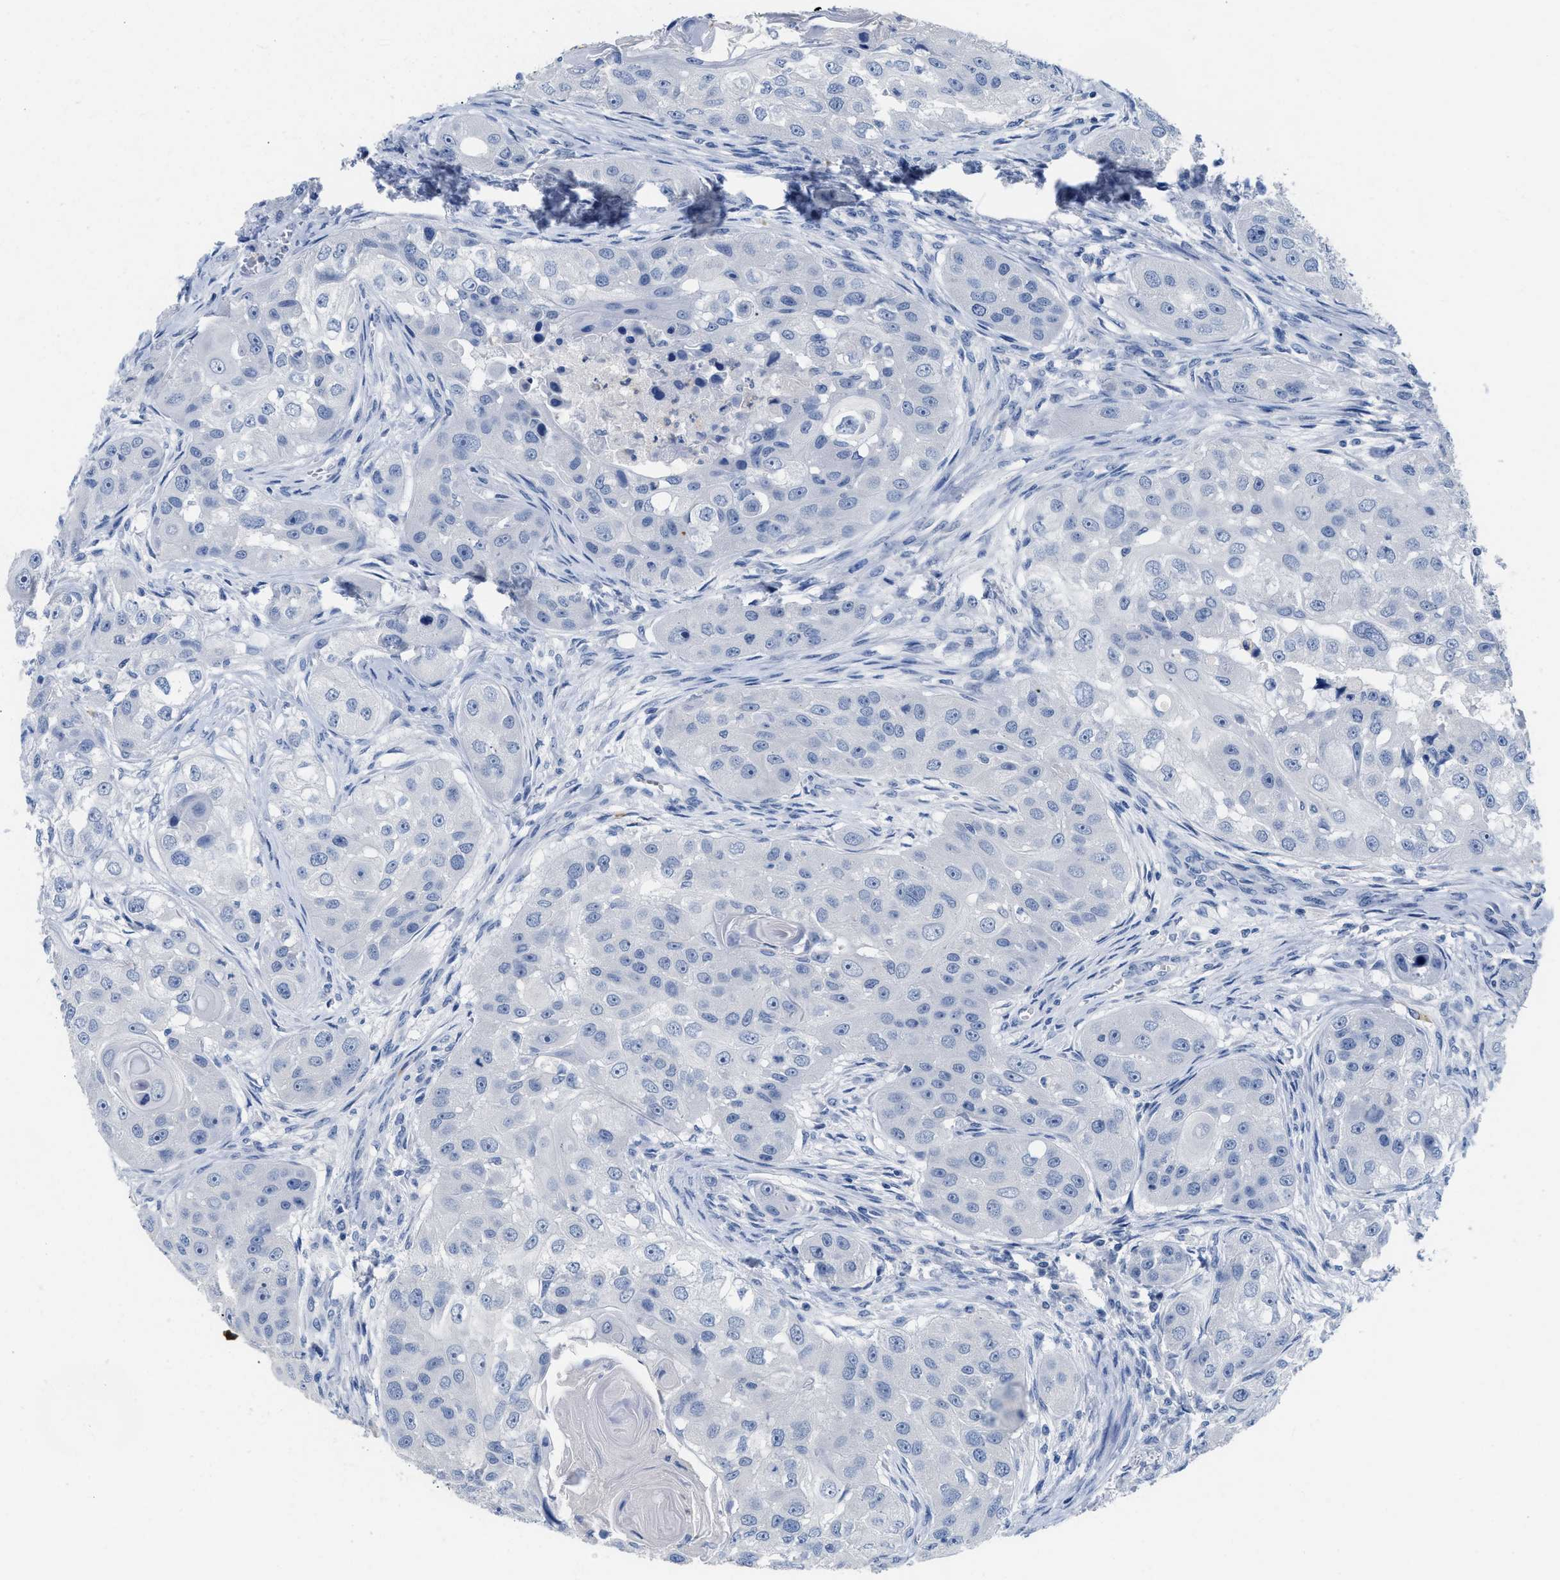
{"staining": {"intensity": "negative", "quantity": "none", "location": "none"}, "tissue": "head and neck cancer", "cell_type": "Tumor cells", "image_type": "cancer", "snomed": [{"axis": "morphology", "description": "Normal tissue, NOS"}, {"axis": "morphology", "description": "Squamous cell carcinoma, NOS"}, {"axis": "topography", "description": "Skeletal muscle"}, {"axis": "topography", "description": "Head-Neck"}], "caption": "The IHC histopathology image has no significant staining in tumor cells of head and neck cancer tissue.", "gene": "CR1", "patient": {"sex": "male", "age": 51}}